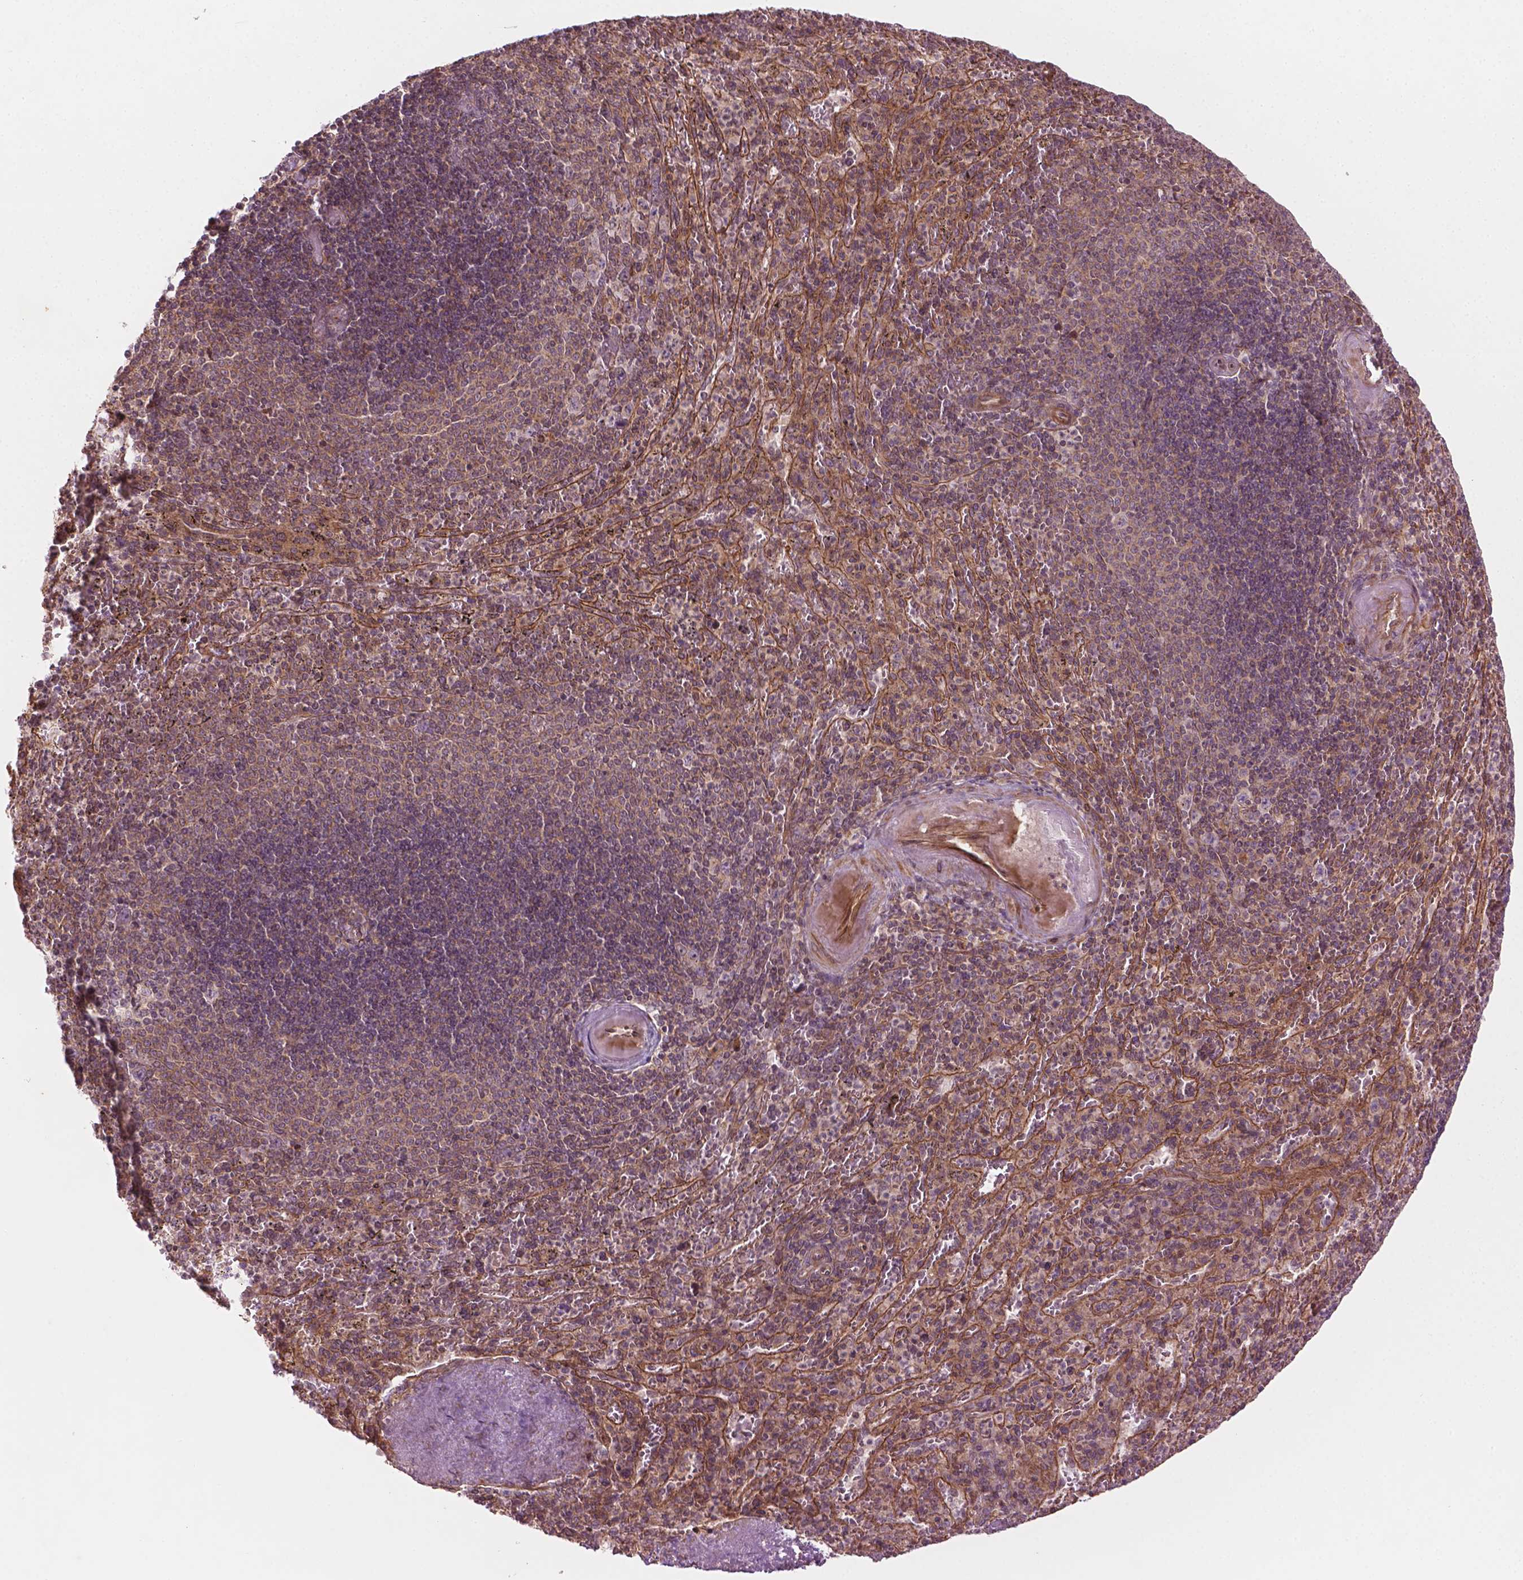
{"staining": {"intensity": "negative", "quantity": "none", "location": "none"}, "tissue": "spleen", "cell_type": "Cells in red pulp", "image_type": "normal", "snomed": [{"axis": "morphology", "description": "Normal tissue, NOS"}, {"axis": "topography", "description": "Spleen"}], "caption": "Immunohistochemistry micrograph of unremarkable spleen: human spleen stained with DAB reveals no significant protein positivity in cells in red pulp. (DAB (3,3'-diaminobenzidine) immunohistochemistry, high magnification).", "gene": "TCHP", "patient": {"sex": "male", "age": 57}}